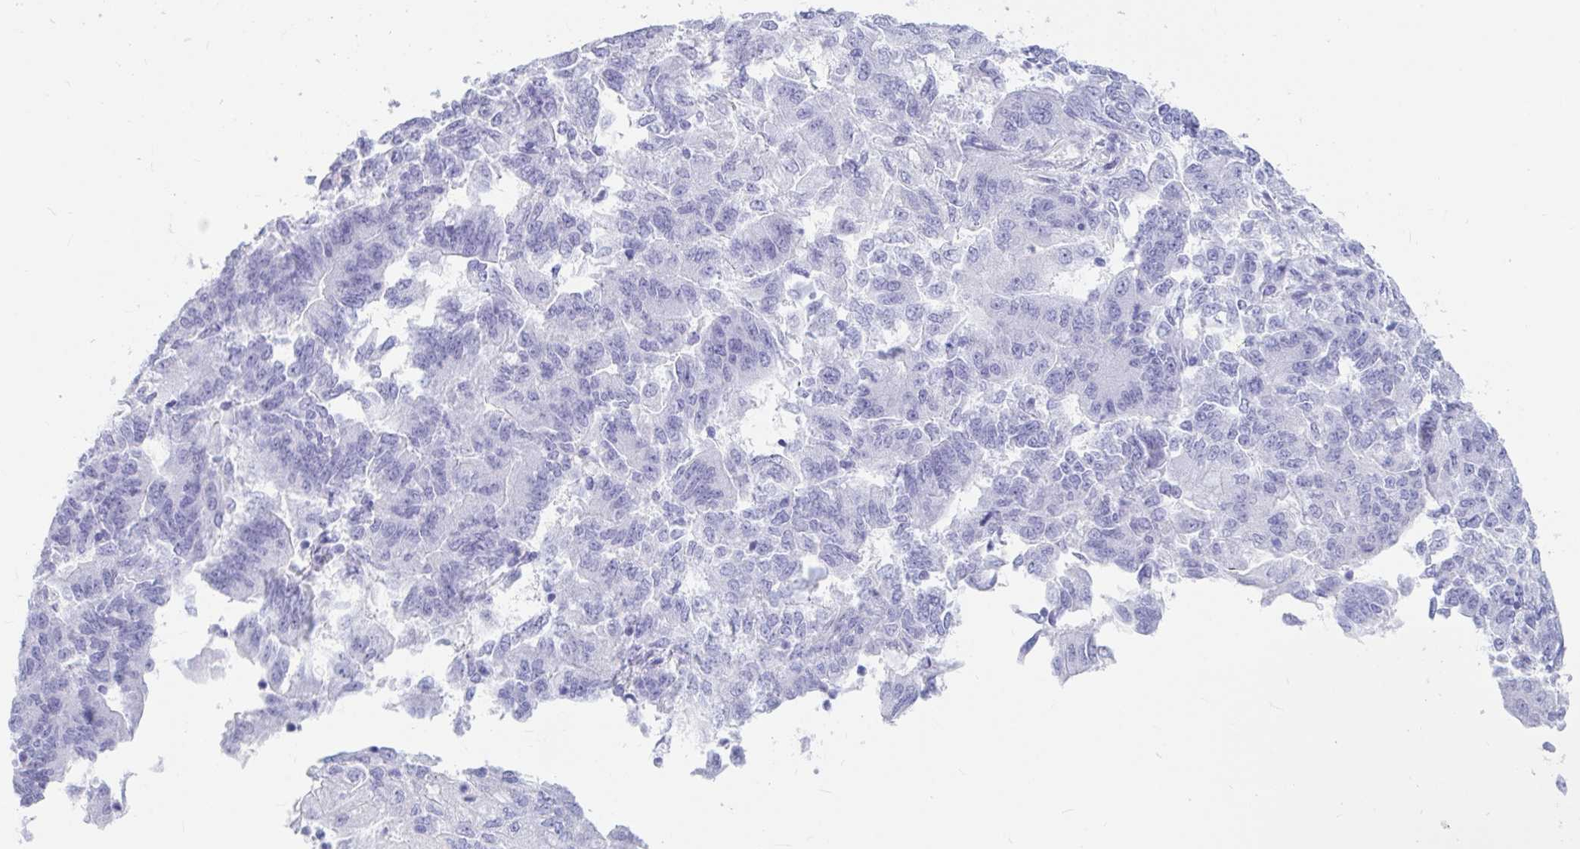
{"staining": {"intensity": "negative", "quantity": "none", "location": "none"}, "tissue": "endometrial cancer", "cell_type": "Tumor cells", "image_type": "cancer", "snomed": [{"axis": "morphology", "description": "Adenocarcinoma, NOS"}, {"axis": "topography", "description": "Endometrium"}], "caption": "Immunohistochemistry (IHC) photomicrograph of endometrial adenocarcinoma stained for a protein (brown), which shows no expression in tumor cells.", "gene": "OR5J2", "patient": {"sex": "female", "age": 70}}